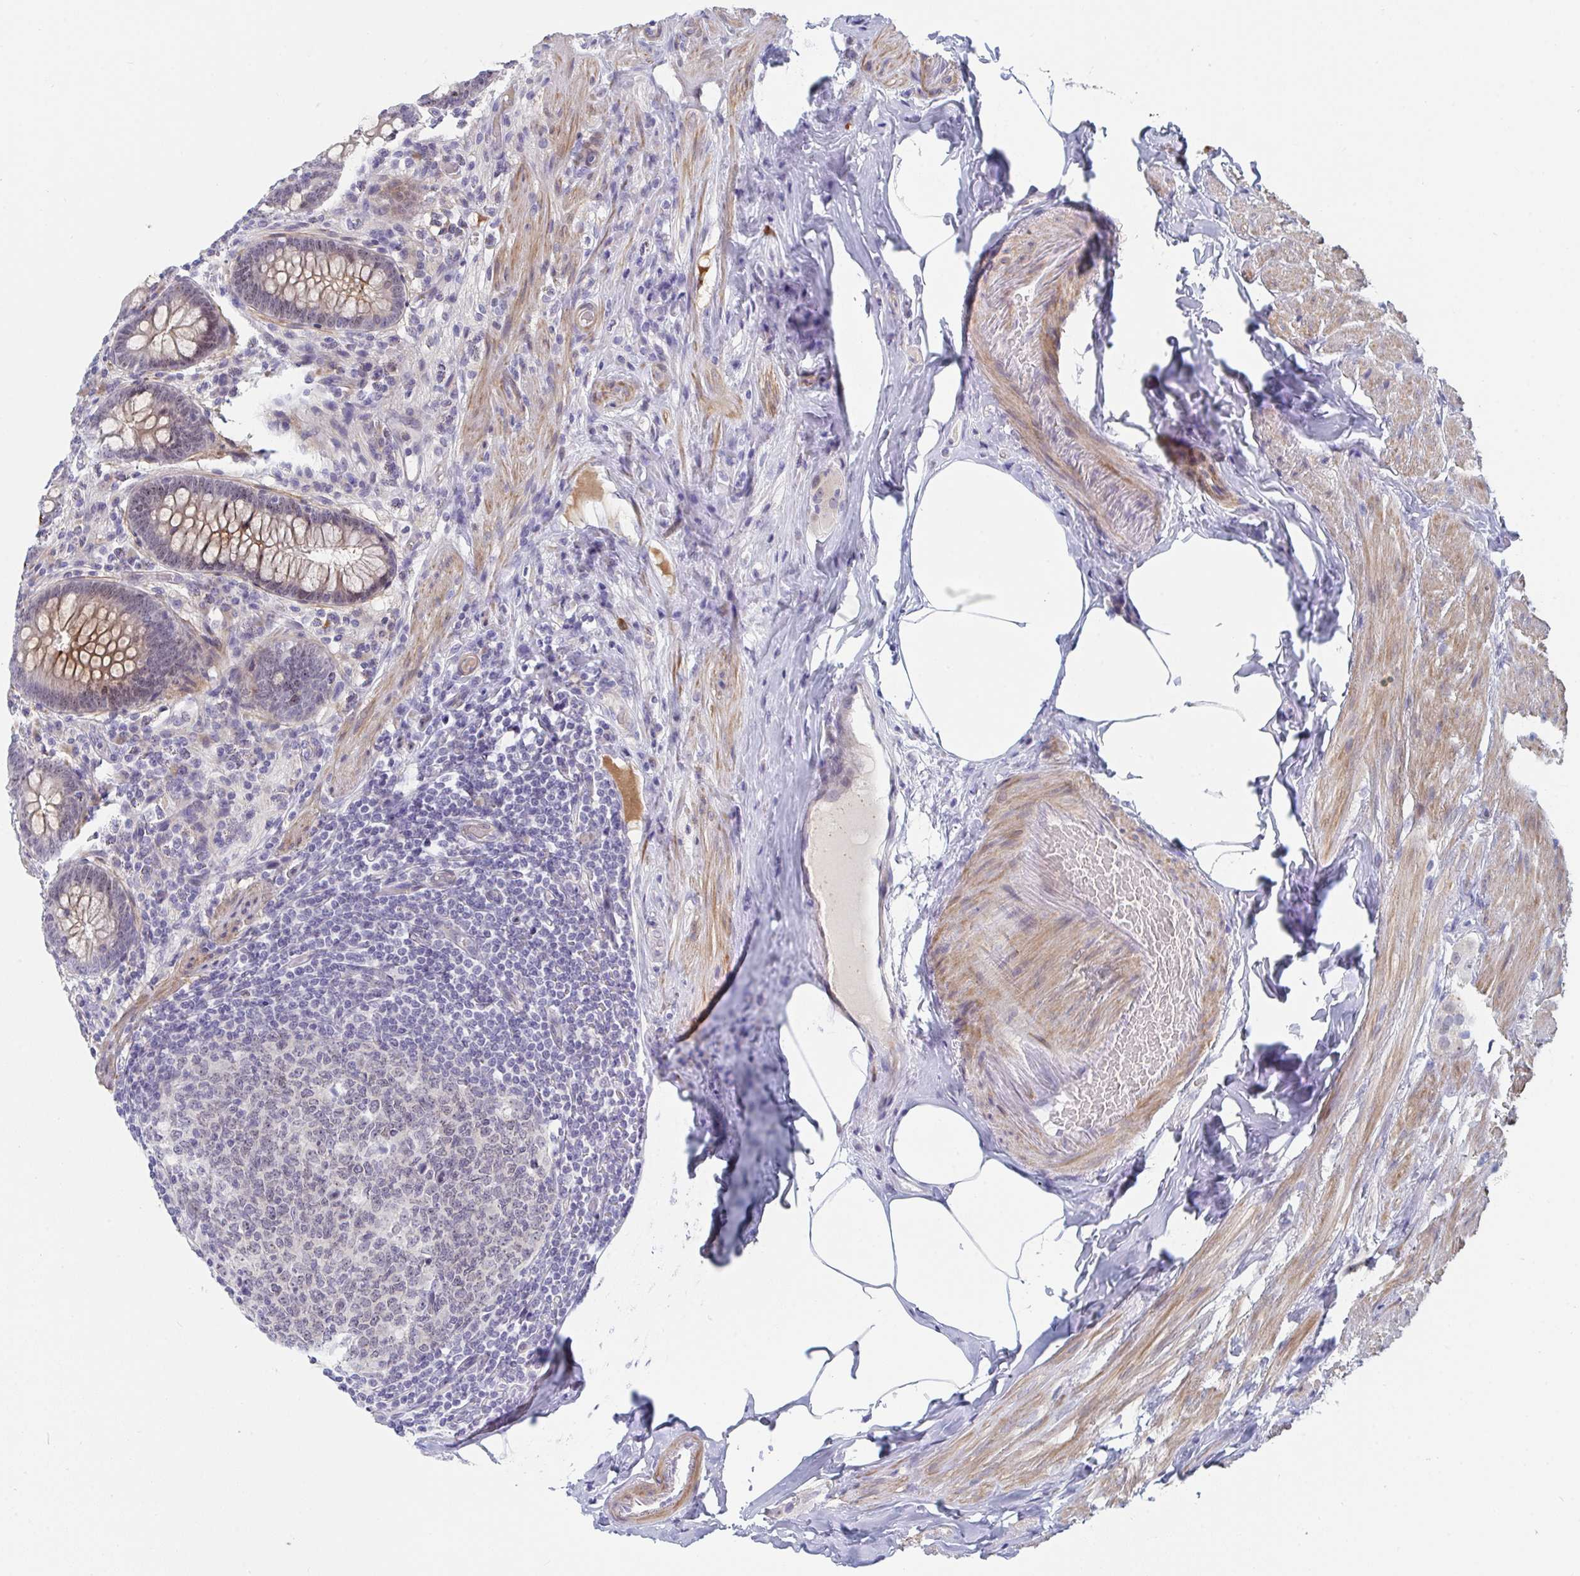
{"staining": {"intensity": "weak", "quantity": "25%-75%", "location": "cytoplasmic/membranous,nuclear"}, "tissue": "appendix", "cell_type": "Glandular cells", "image_type": "normal", "snomed": [{"axis": "morphology", "description": "Normal tissue, NOS"}, {"axis": "topography", "description": "Appendix"}], "caption": "High-power microscopy captured an immunohistochemistry (IHC) histopathology image of benign appendix, revealing weak cytoplasmic/membranous,nuclear staining in approximately 25%-75% of glandular cells. (DAB (3,3'-diaminobenzidine) IHC, brown staining for protein, blue staining for nuclei).", "gene": "CENPT", "patient": {"sex": "male", "age": 71}}